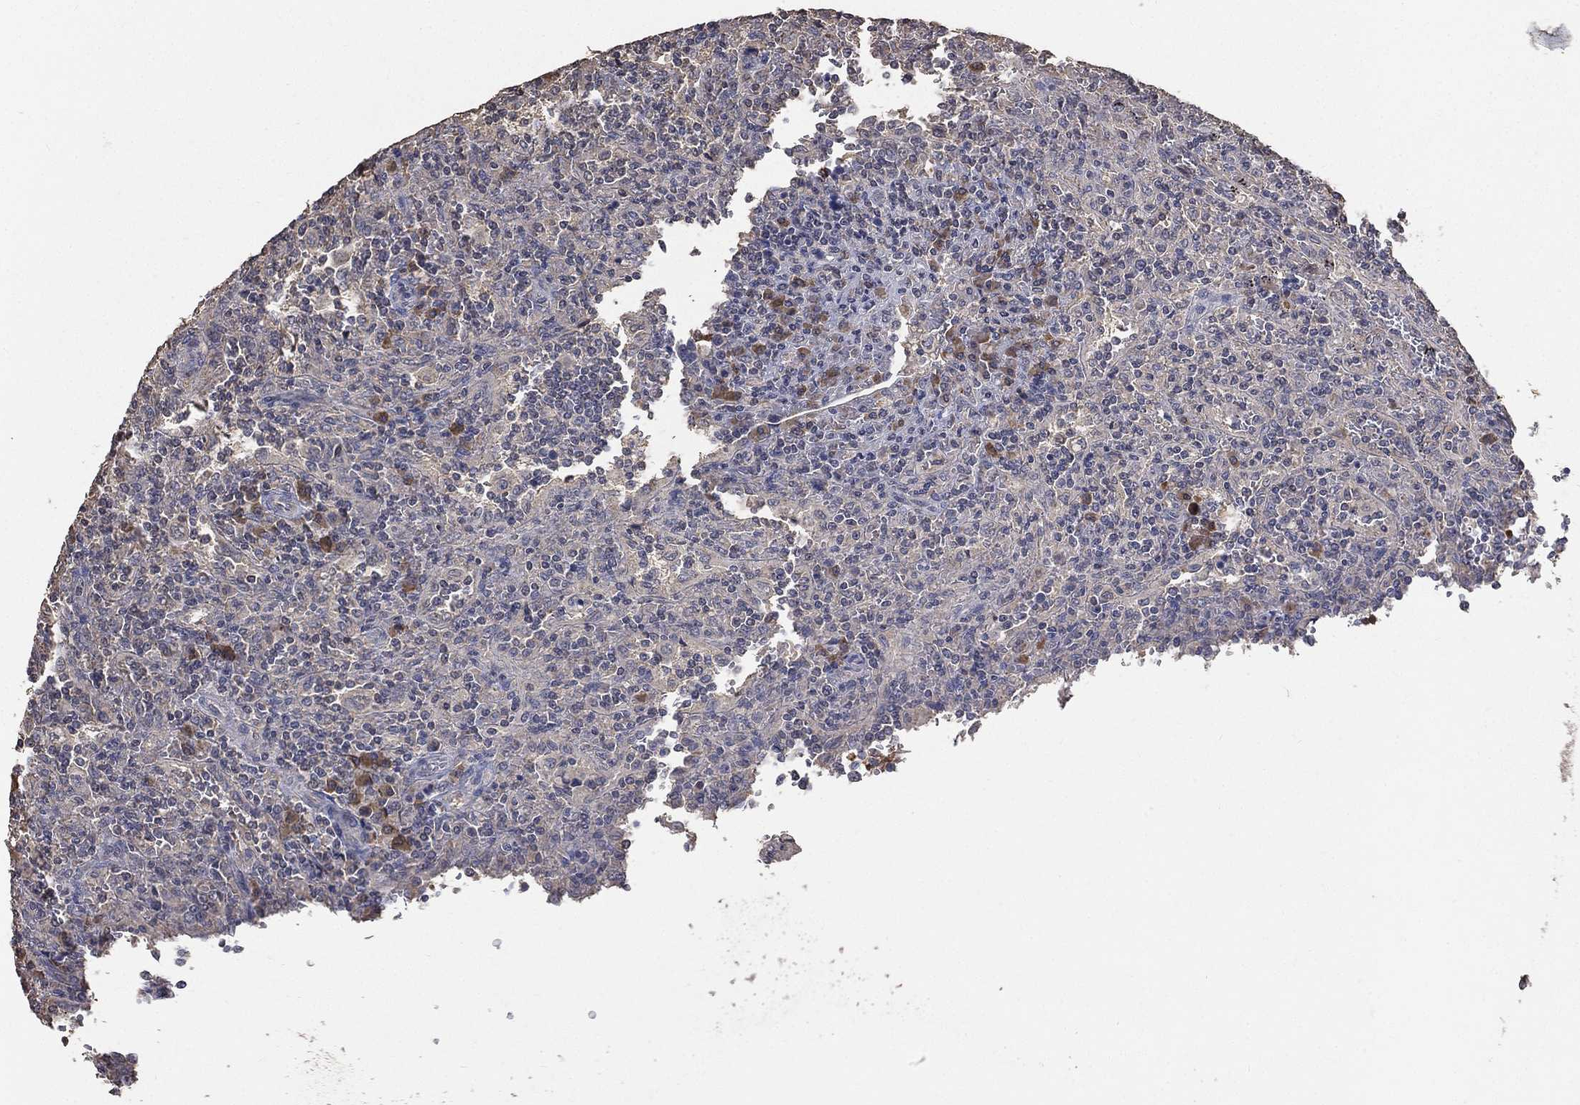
{"staining": {"intensity": "negative", "quantity": "none", "location": "none"}, "tissue": "lymphoma", "cell_type": "Tumor cells", "image_type": "cancer", "snomed": [{"axis": "morphology", "description": "Malignant lymphoma, non-Hodgkin's type, Low grade"}, {"axis": "topography", "description": "Spleen"}], "caption": "Immunohistochemical staining of lymphoma reveals no significant positivity in tumor cells.", "gene": "SNAP25", "patient": {"sex": "male", "age": 62}}